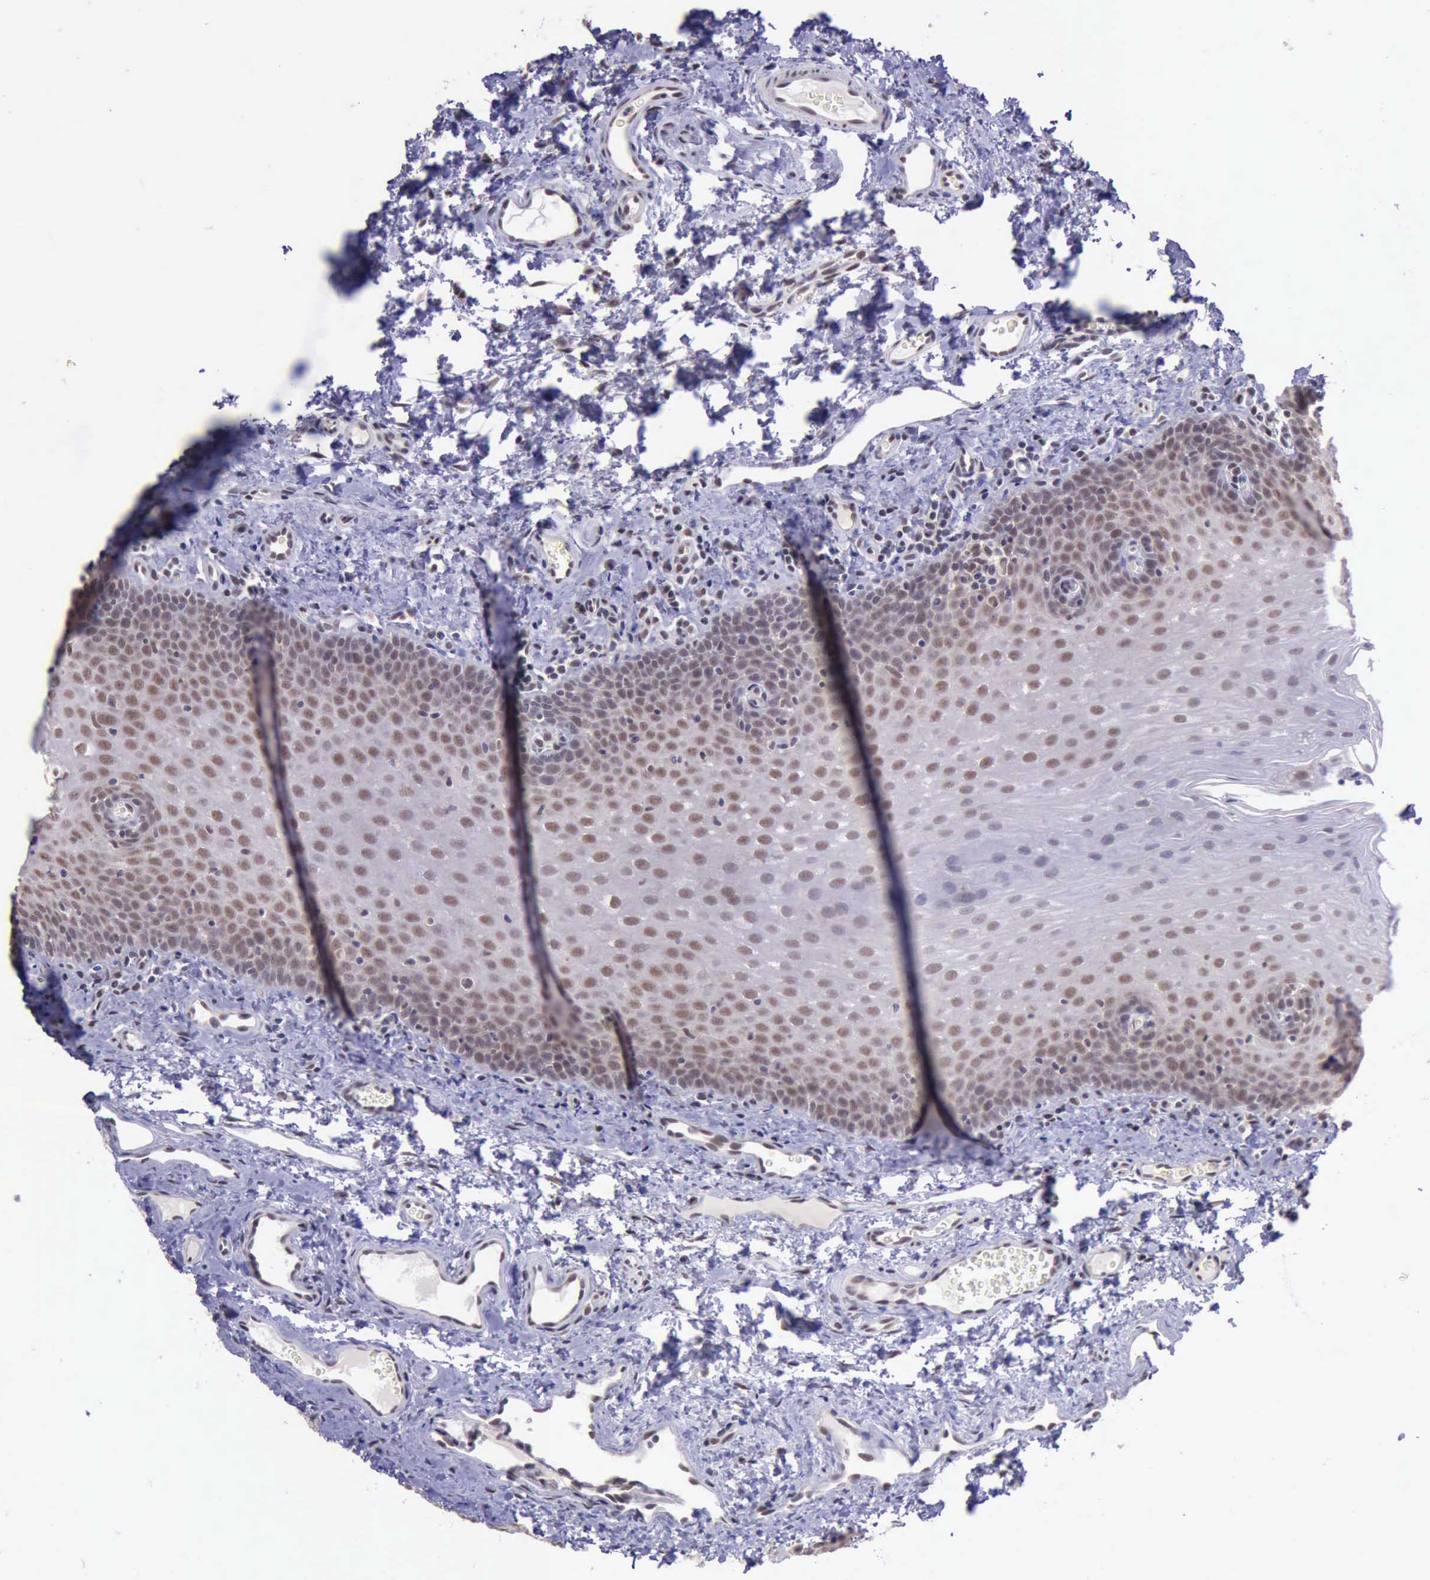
{"staining": {"intensity": "moderate", "quantity": "25%-75%", "location": "nuclear"}, "tissue": "oral mucosa", "cell_type": "Squamous epithelial cells", "image_type": "normal", "snomed": [{"axis": "morphology", "description": "Normal tissue, NOS"}, {"axis": "topography", "description": "Oral tissue"}], "caption": "This is a micrograph of immunohistochemistry (IHC) staining of benign oral mucosa, which shows moderate positivity in the nuclear of squamous epithelial cells.", "gene": "PRPF39", "patient": {"sex": "male", "age": 20}}